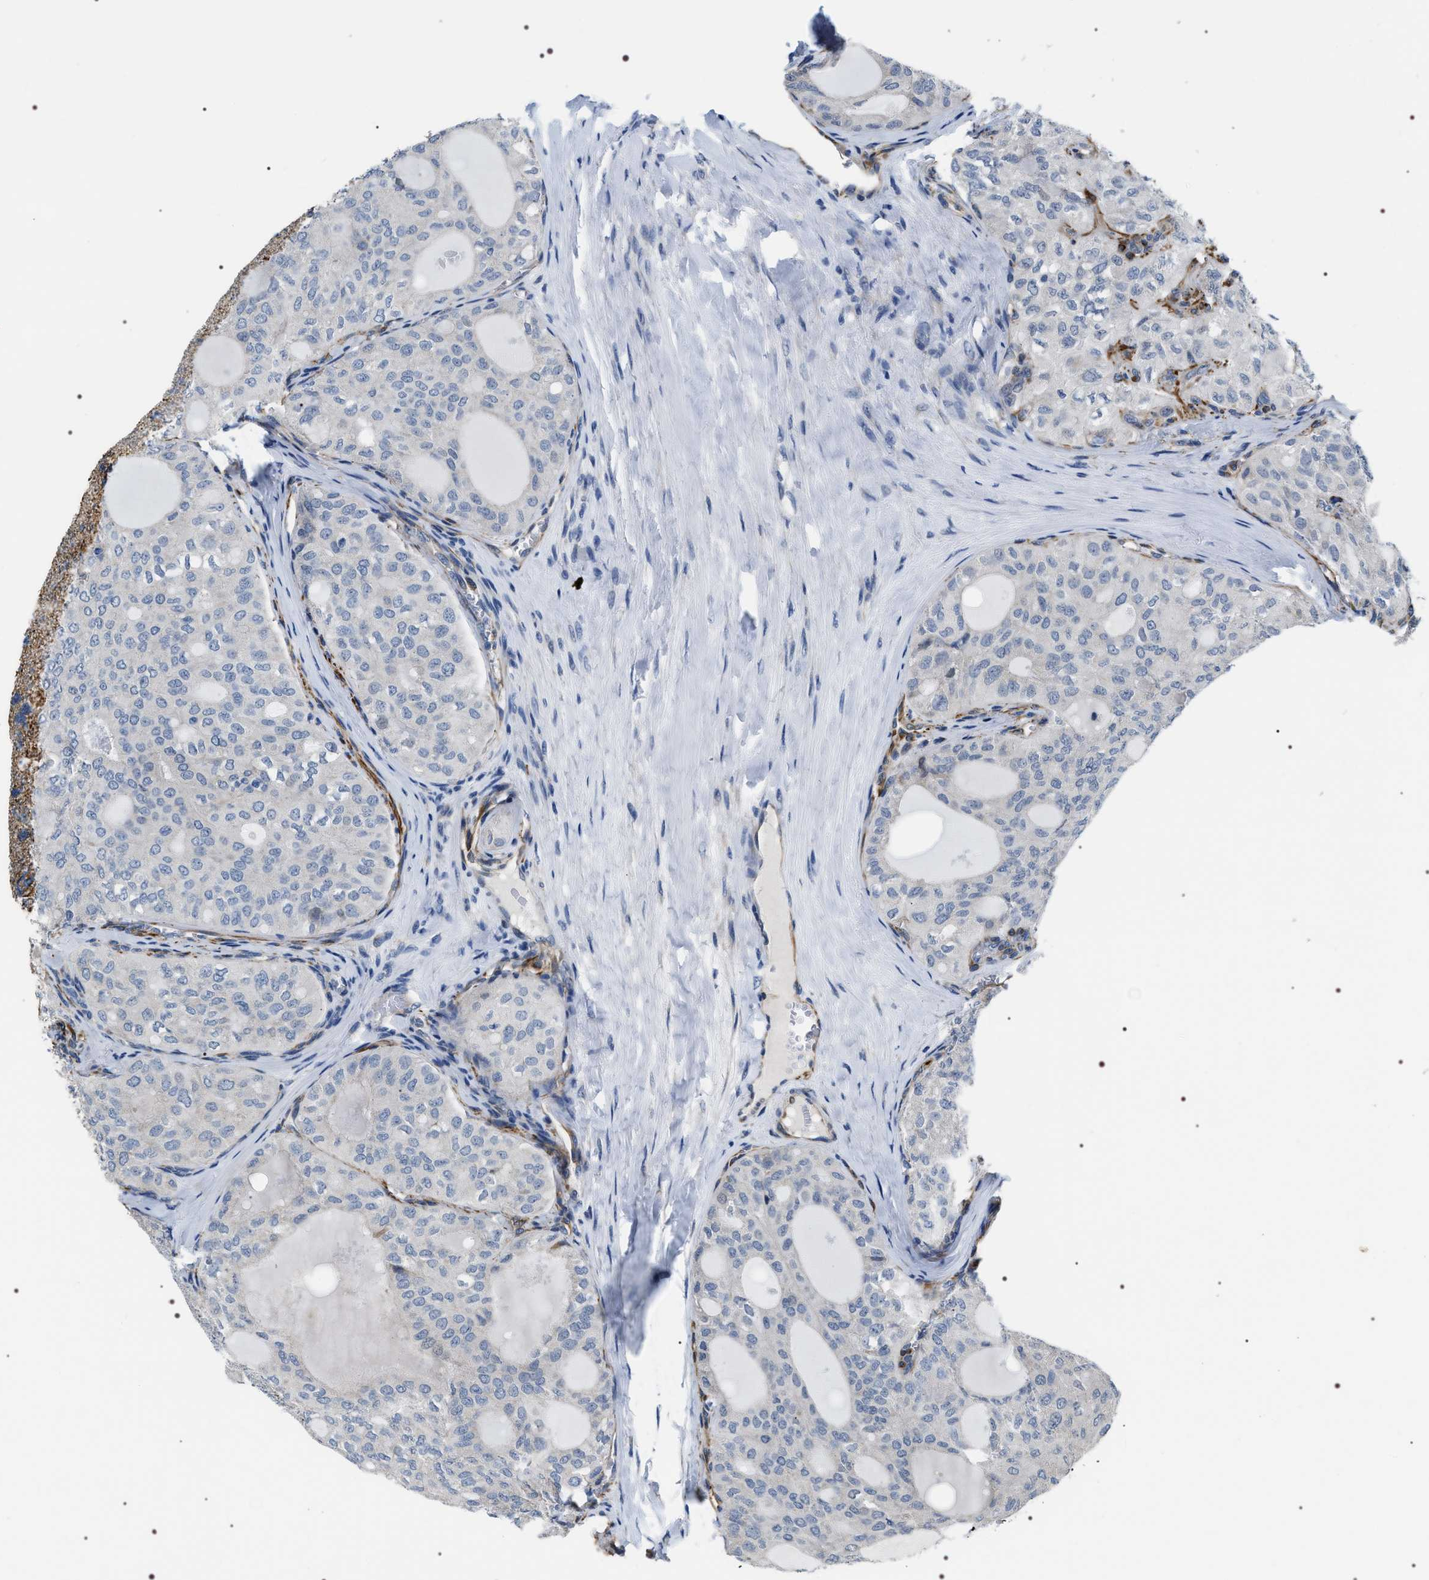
{"staining": {"intensity": "negative", "quantity": "none", "location": "none"}, "tissue": "thyroid cancer", "cell_type": "Tumor cells", "image_type": "cancer", "snomed": [{"axis": "morphology", "description": "Follicular adenoma carcinoma, NOS"}, {"axis": "topography", "description": "Thyroid gland"}], "caption": "Tumor cells show no significant expression in thyroid cancer (follicular adenoma carcinoma).", "gene": "PKD1L1", "patient": {"sex": "male", "age": 75}}